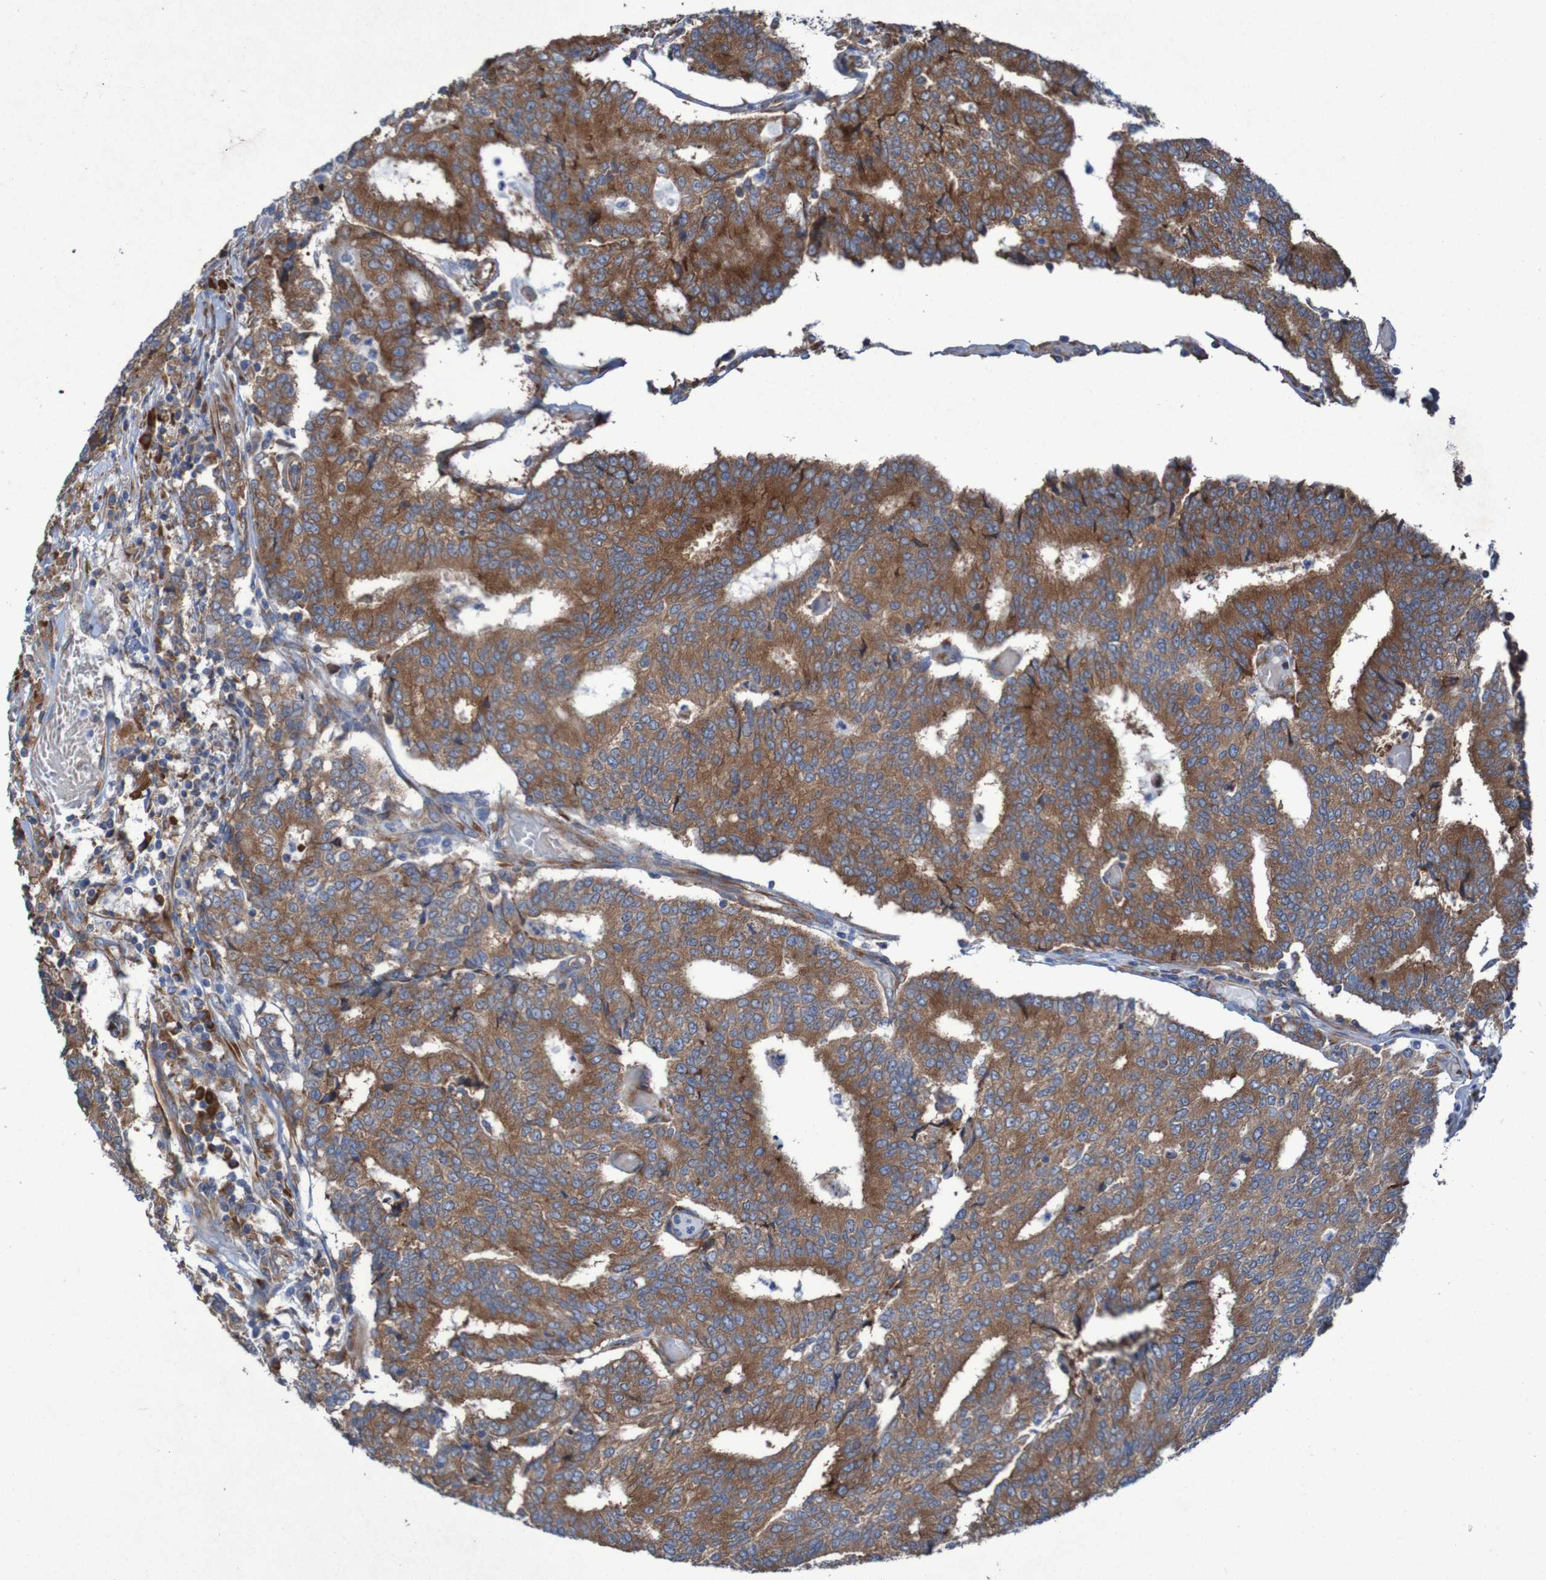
{"staining": {"intensity": "strong", "quantity": ">75%", "location": "cytoplasmic/membranous"}, "tissue": "prostate cancer", "cell_type": "Tumor cells", "image_type": "cancer", "snomed": [{"axis": "morphology", "description": "Normal tissue, NOS"}, {"axis": "morphology", "description": "Adenocarcinoma, High grade"}, {"axis": "topography", "description": "Prostate"}, {"axis": "topography", "description": "Seminal veicle"}], "caption": "A micrograph showing strong cytoplasmic/membranous expression in approximately >75% of tumor cells in prostate cancer (high-grade adenocarcinoma), as visualized by brown immunohistochemical staining.", "gene": "RPL10", "patient": {"sex": "male", "age": 55}}